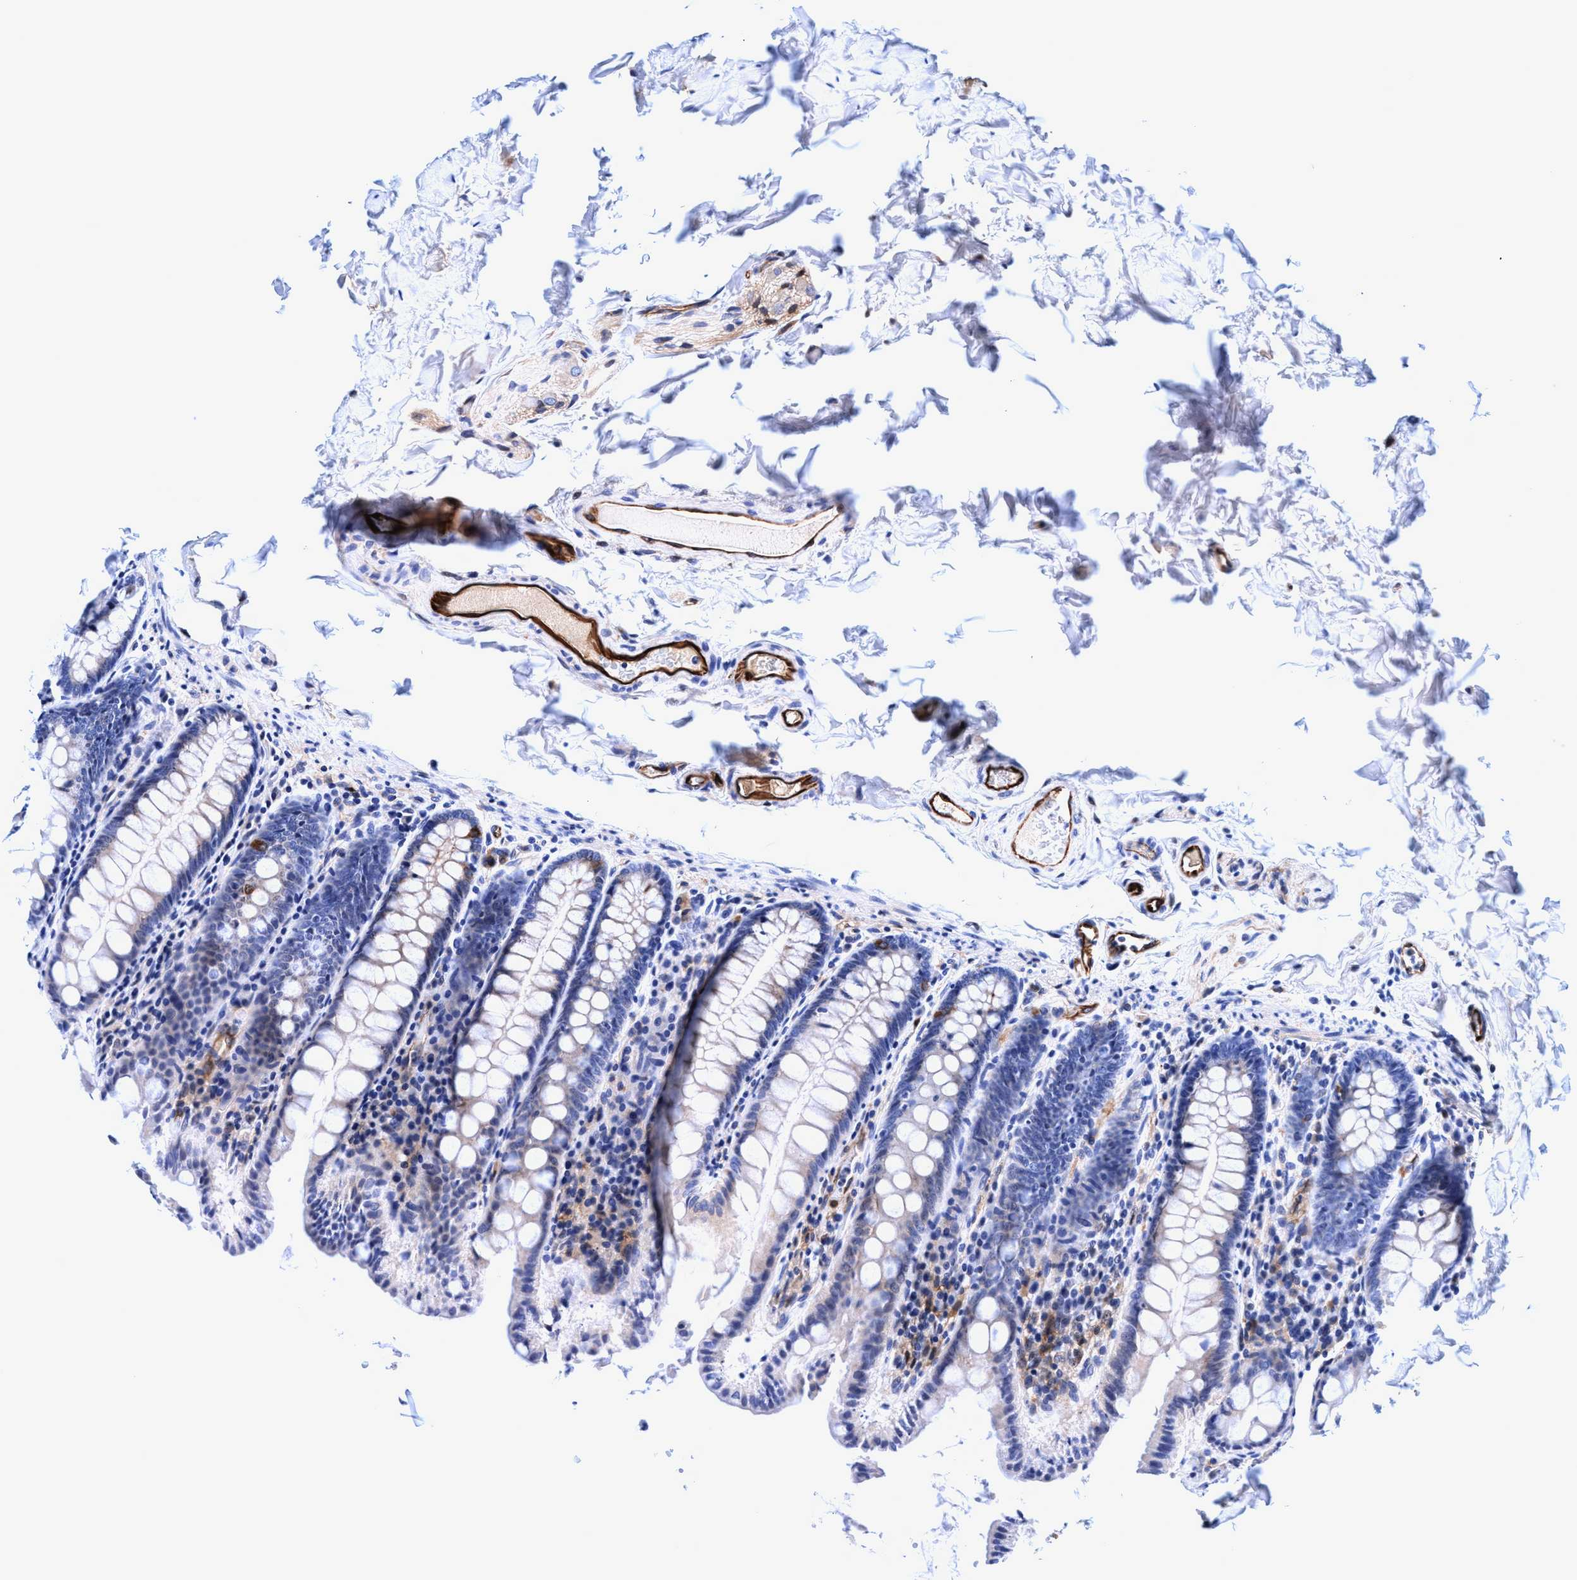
{"staining": {"intensity": "strong", "quantity": ">75%", "location": "cytoplasmic/membranous"}, "tissue": "colon", "cell_type": "Endothelial cells", "image_type": "normal", "snomed": [{"axis": "morphology", "description": "Normal tissue, NOS"}, {"axis": "topography", "description": "Colon"}], "caption": "A high amount of strong cytoplasmic/membranous positivity is seen in approximately >75% of endothelial cells in unremarkable colon. The staining was performed using DAB (3,3'-diaminobenzidine), with brown indicating positive protein expression. Nuclei are stained blue with hematoxylin.", "gene": "UBALD2", "patient": {"sex": "female", "age": 61}}